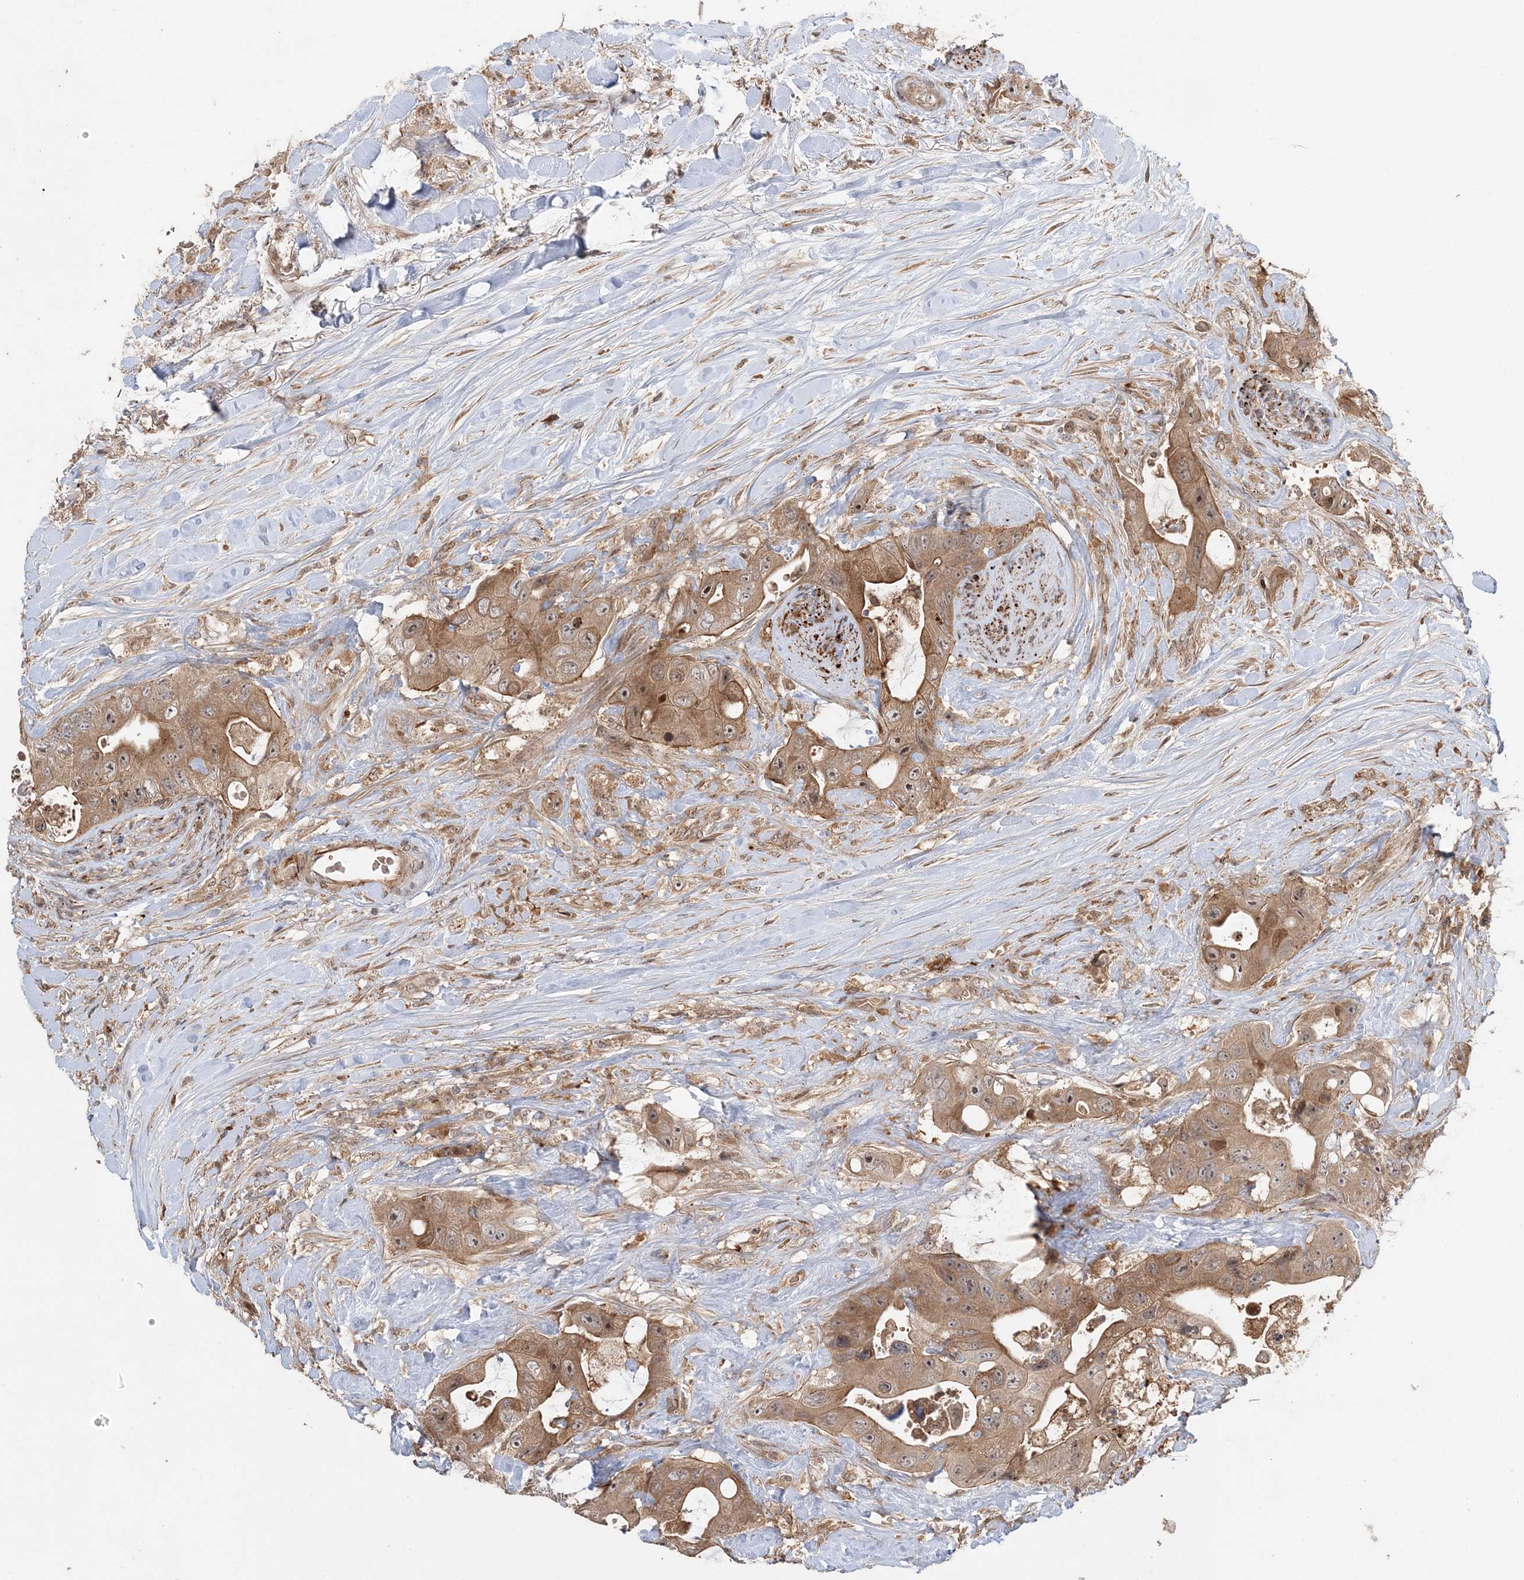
{"staining": {"intensity": "moderate", "quantity": ">75%", "location": "cytoplasmic/membranous"}, "tissue": "colorectal cancer", "cell_type": "Tumor cells", "image_type": "cancer", "snomed": [{"axis": "morphology", "description": "Adenocarcinoma, NOS"}, {"axis": "topography", "description": "Colon"}], "caption": "Colorectal adenocarcinoma tissue demonstrates moderate cytoplasmic/membranous staining in approximately >75% of tumor cells", "gene": "UBTD2", "patient": {"sex": "female", "age": 46}}